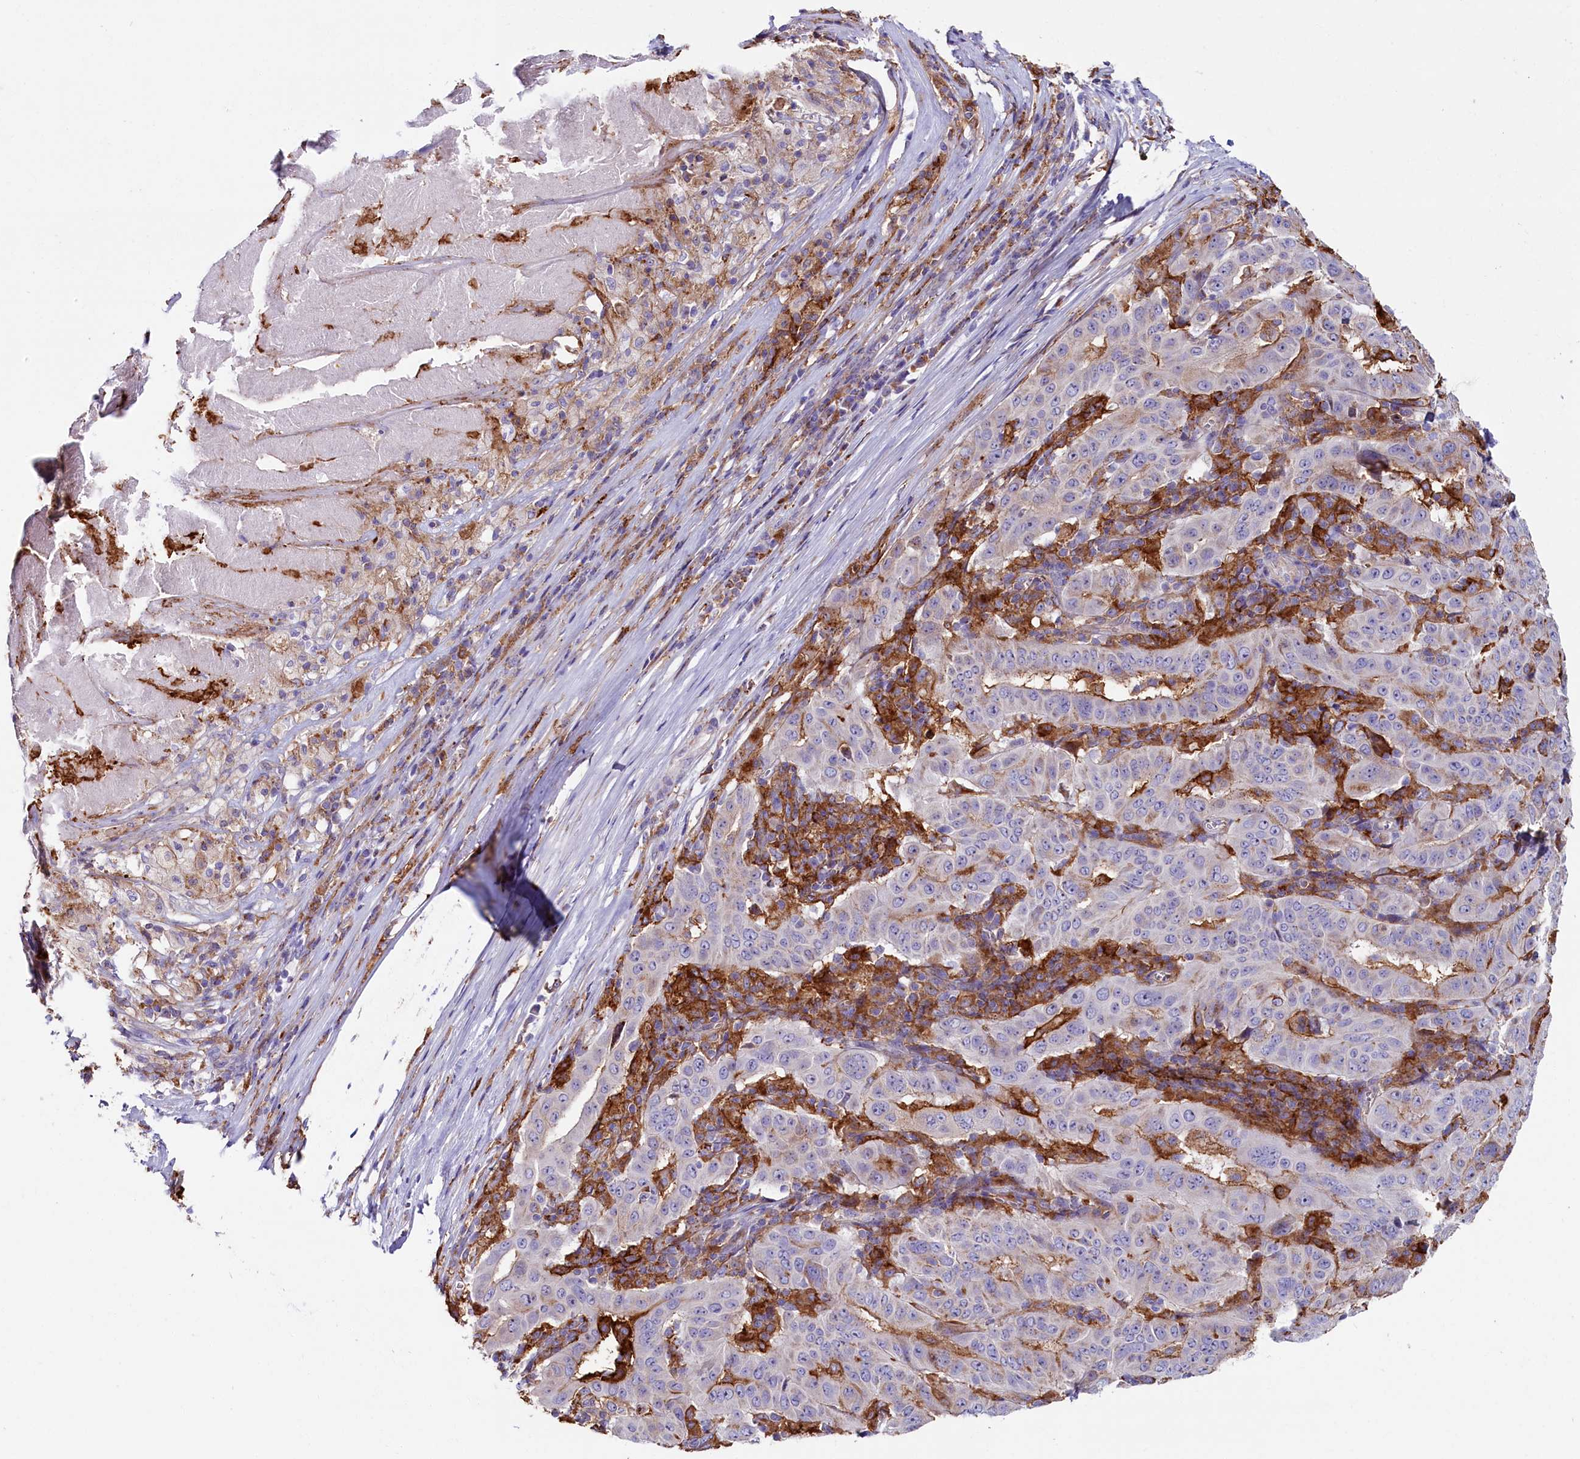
{"staining": {"intensity": "negative", "quantity": "none", "location": "none"}, "tissue": "pancreatic cancer", "cell_type": "Tumor cells", "image_type": "cancer", "snomed": [{"axis": "morphology", "description": "Adenocarcinoma, NOS"}, {"axis": "topography", "description": "Pancreas"}], "caption": "Immunohistochemistry image of neoplastic tissue: human pancreatic cancer stained with DAB (3,3'-diaminobenzidine) exhibits no significant protein positivity in tumor cells.", "gene": "IL20RA", "patient": {"sex": "male", "age": 63}}